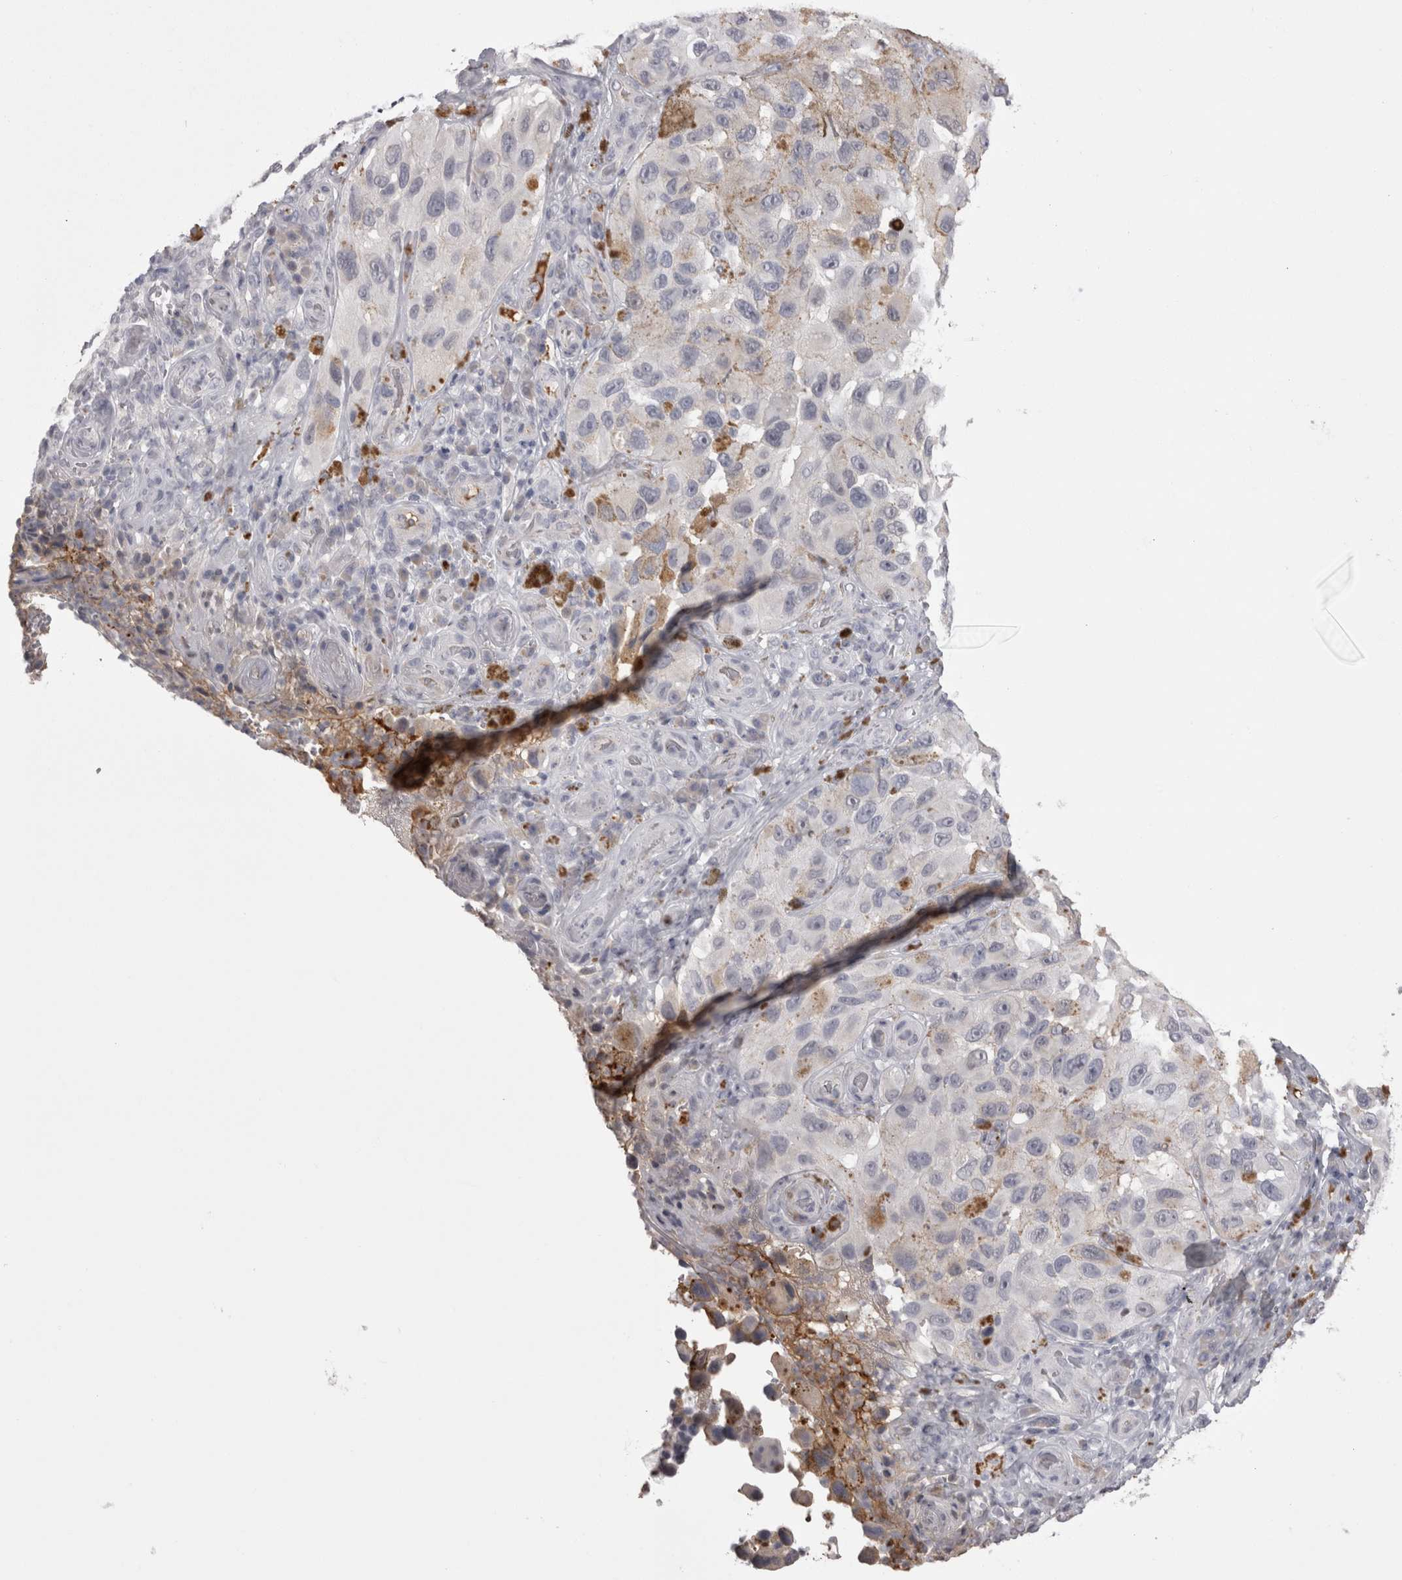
{"staining": {"intensity": "negative", "quantity": "none", "location": "none"}, "tissue": "melanoma", "cell_type": "Tumor cells", "image_type": "cancer", "snomed": [{"axis": "morphology", "description": "Malignant melanoma, NOS"}, {"axis": "topography", "description": "Skin"}], "caption": "An image of human malignant melanoma is negative for staining in tumor cells.", "gene": "SAA4", "patient": {"sex": "female", "age": 73}}